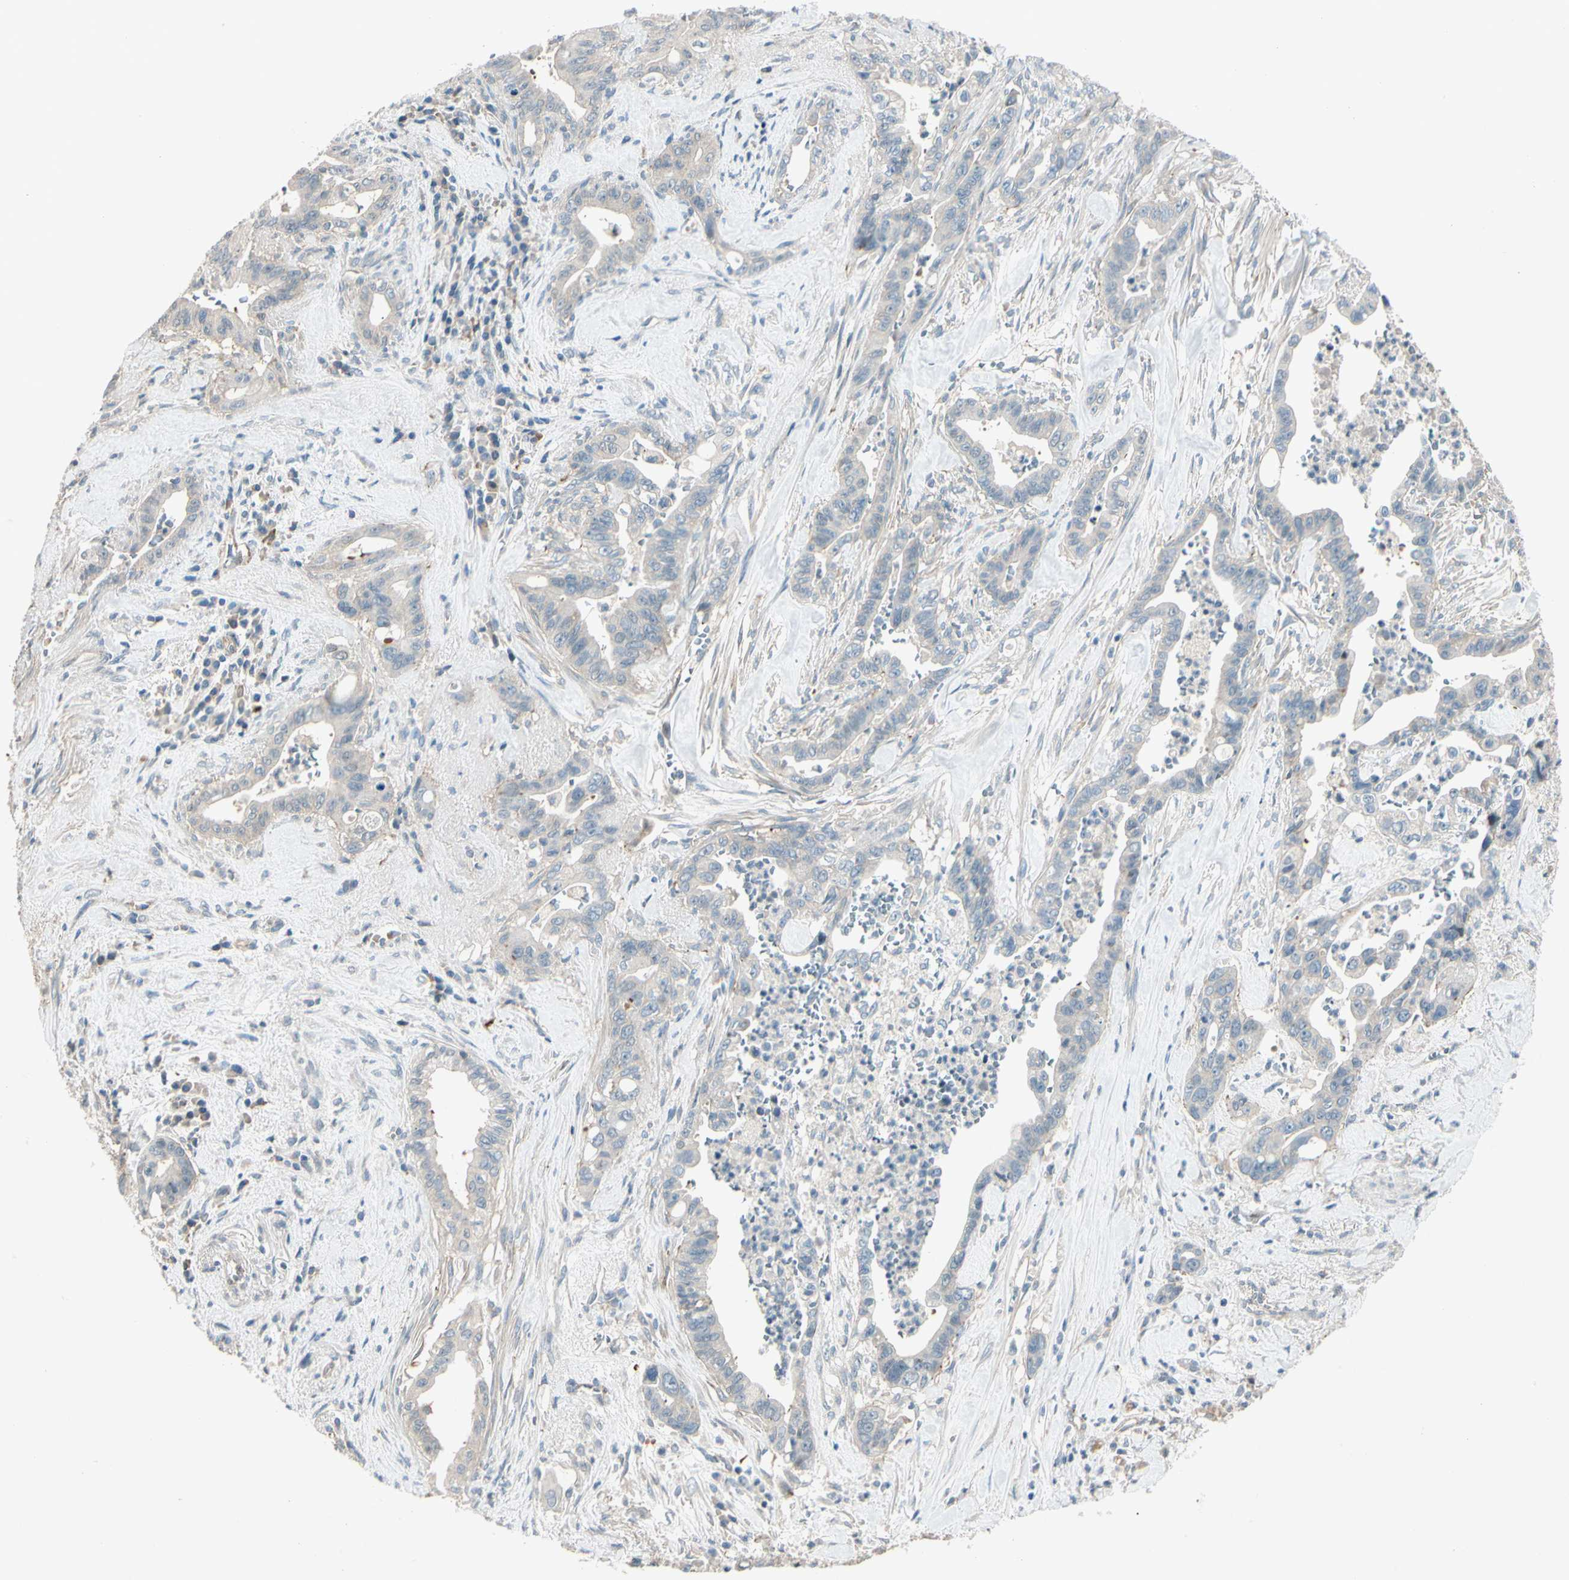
{"staining": {"intensity": "weak", "quantity": ">75%", "location": "cytoplasmic/membranous"}, "tissue": "pancreatic cancer", "cell_type": "Tumor cells", "image_type": "cancer", "snomed": [{"axis": "morphology", "description": "Adenocarcinoma, NOS"}, {"axis": "topography", "description": "Pancreas"}], "caption": "Pancreatic adenocarcinoma stained with a protein marker shows weak staining in tumor cells.", "gene": "CDH6", "patient": {"sex": "male", "age": 70}}